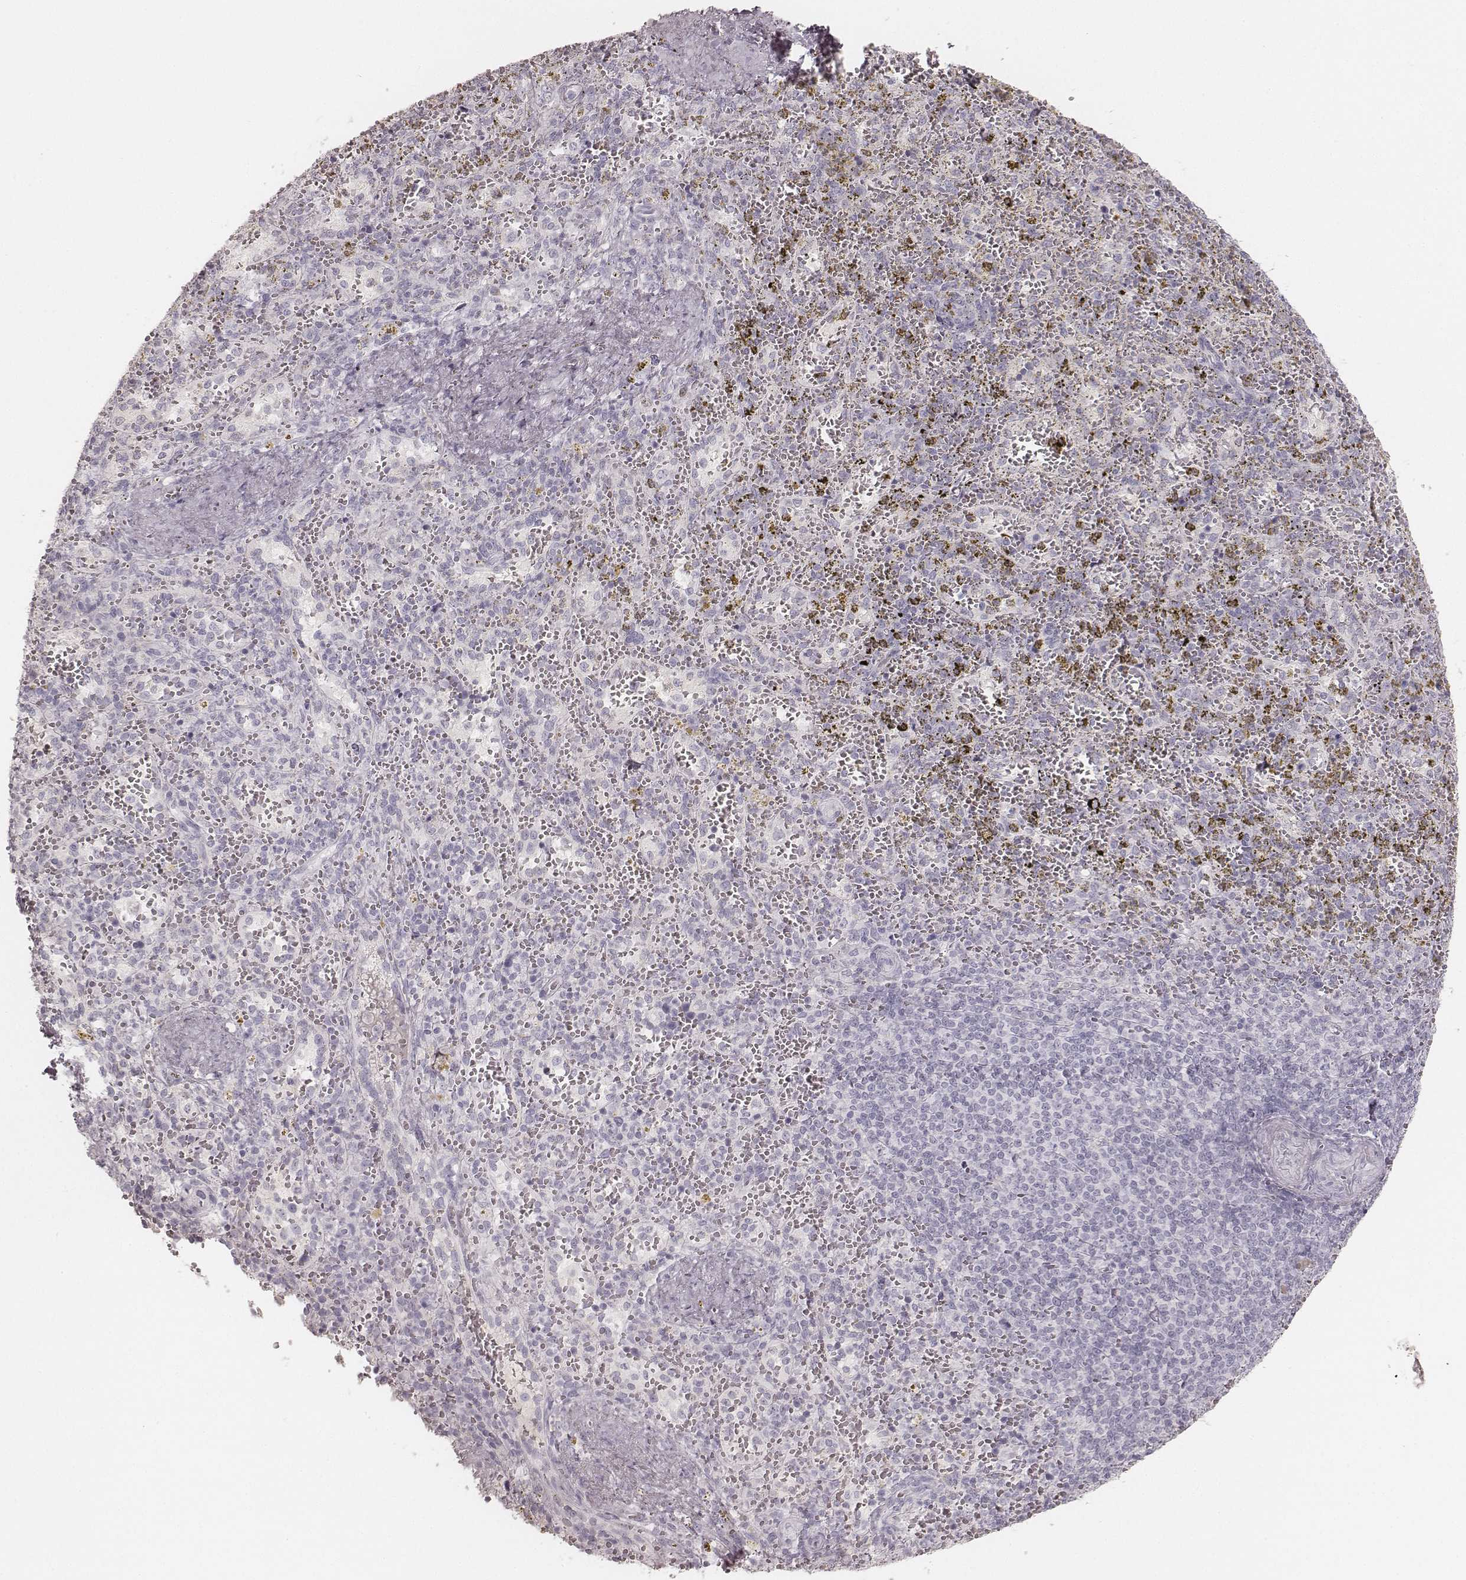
{"staining": {"intensity": "negative", "quantity": "none", "location": "none"}, "tissue": "spleen", "cell_type": "Cells in red pulp", "image_type": "normal", "snomed": [{"axis": "morphology", "description": "Normal tissue, NOS"}, {"axis": "topography", "description": "Spleen"}], "caption": "Immunohistochemistry (IHC) histopathology image of benign human spleen stained for a protein (brown), which exhibits no positivity in cells in red pulp. (Brightfield microscopy of DAB IHC at high magnification).", "gene": "KRT31", "patient": {"sex": "female", "age": 50}}